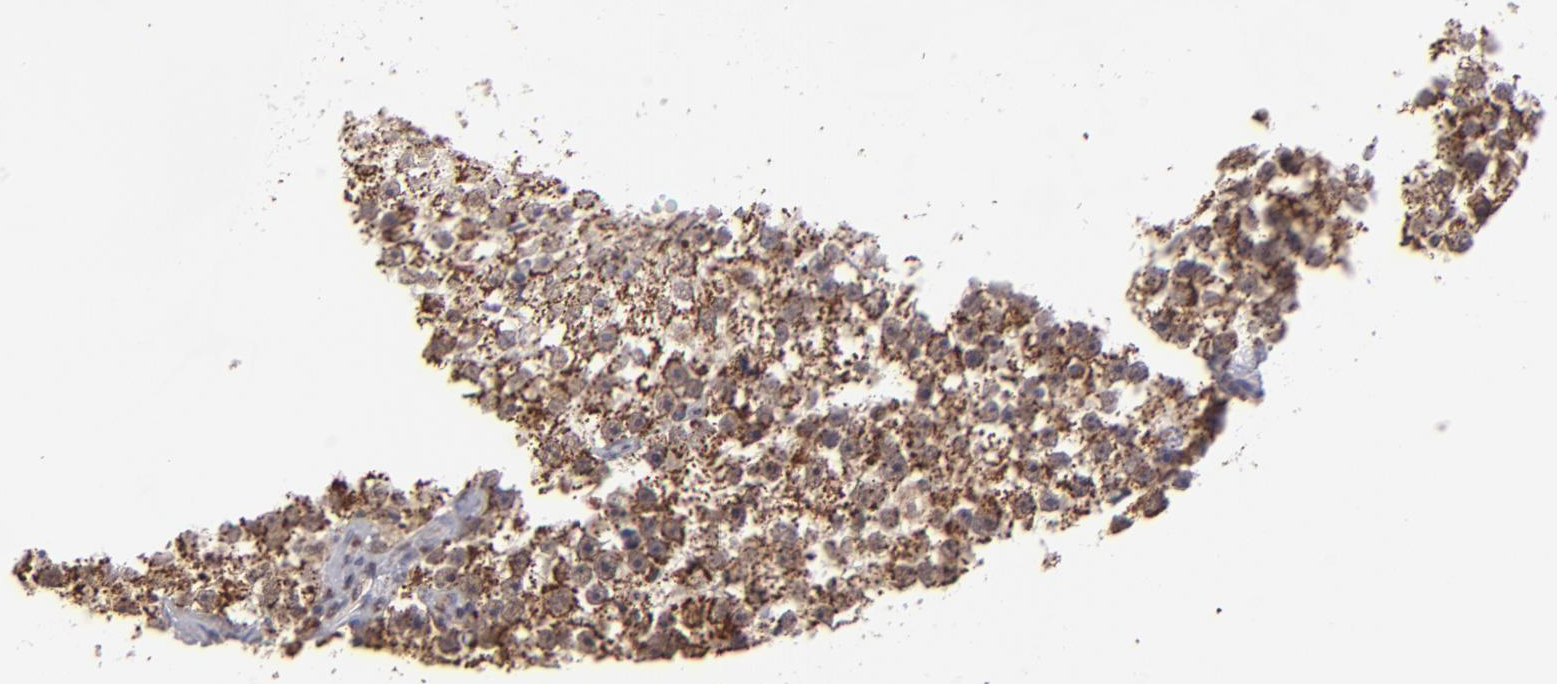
{"staining": {"intensity": "moderate", "quantity": ">75%", "location": "cytoplasmic/membranous"}, "tissue": "testis cancer", "cell_type": "Tumor cells", "image_type": "cancer", "snomed": [{"axis": "morphology", "description": "Seminoma, NOS"}, {"axis": "topography", "description": "Testis"}], "caption": "Immunohistochemical staining of human testis cancer (seminoma) reveals moderate cytoplasmic/membranous protein positivity in about >75% of tumor cells.", "gene": "SLC15A1", "patient": {"sex": "male", "age": 32}}